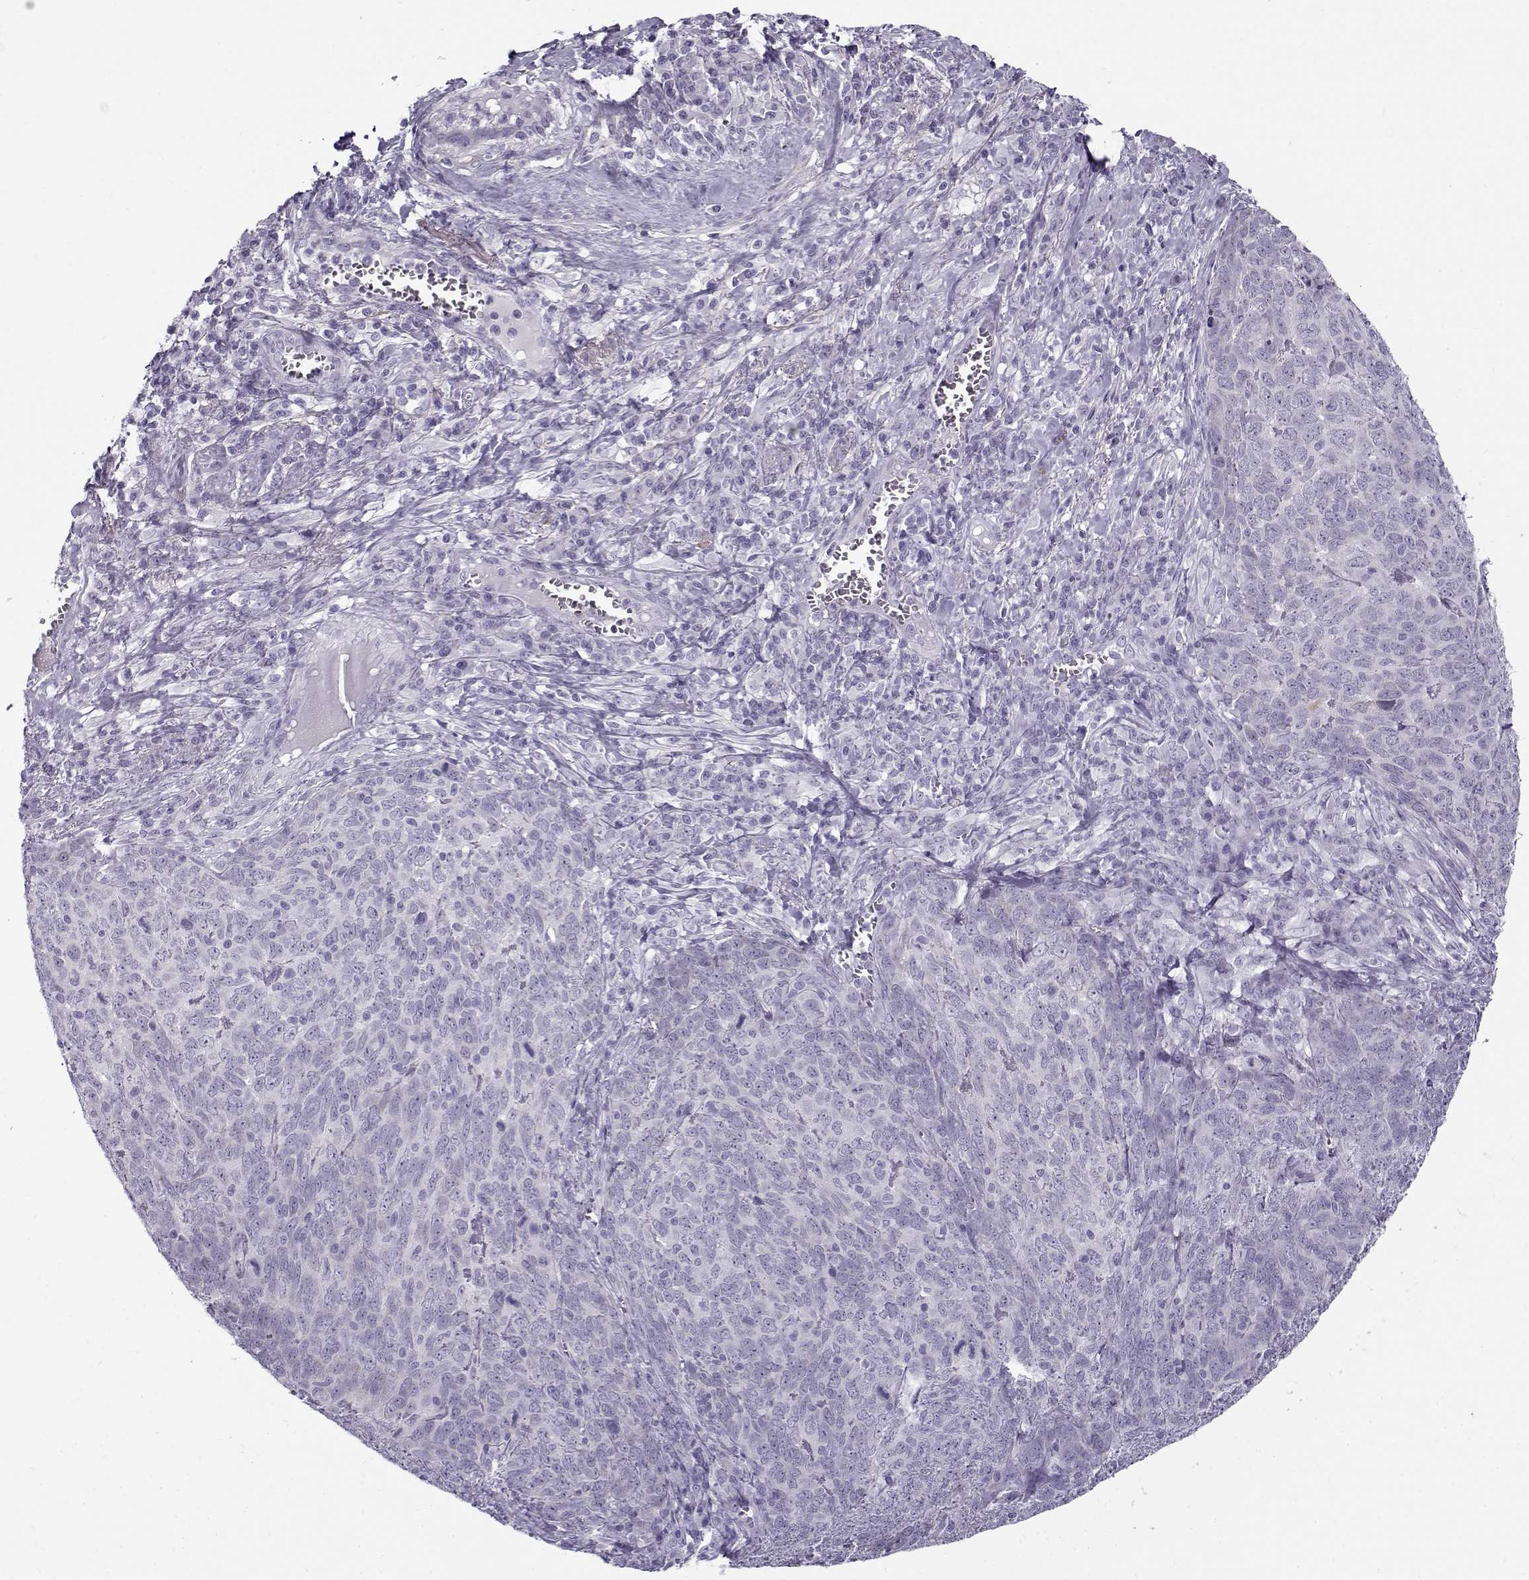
{"staining": {"intensity": "negative", "quantity": "none", "location": "none"}, "tissue": "skin cancer", "cell_type": "Tumor cells", "image_type": "cancer", "snomed": [{"axis": "morphology", "description": "Squamous cell carcinoma, NOS"}, {"axis": "topography", "description": "Skin"}, {"axis": "topography", "description": "Anal"}], "caption": "Tumor cells show no significant expression in skin squamous cell carcinoma.", "gene": "GTSF1L", "patient": {"sex": "female", "age": 51}}